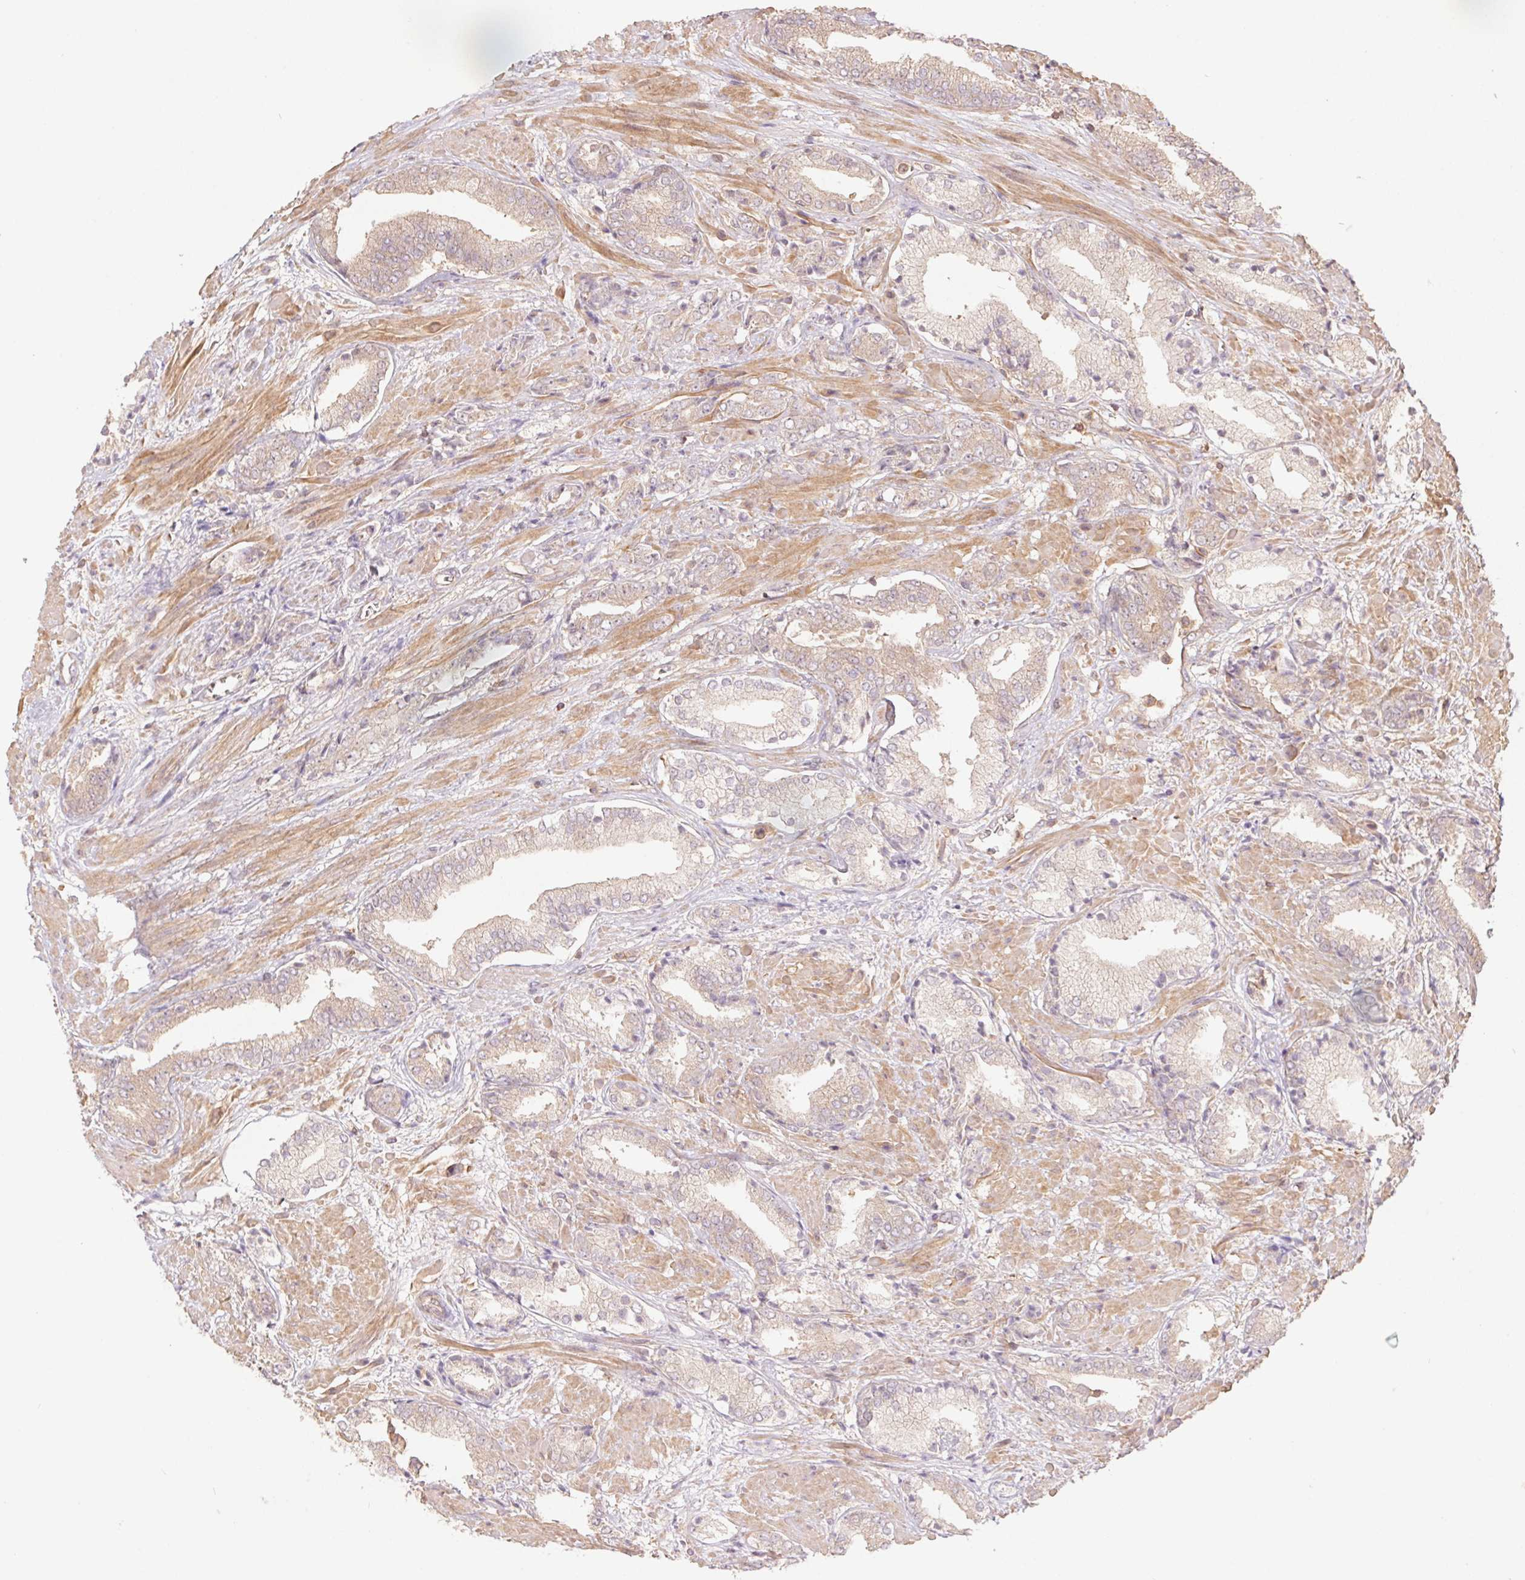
{"staining": {"intensity": "weak", "quantity": "25%-75%", "location": "cytoplasmic/membranous"}, "tissue": "prostate cancer", "cell_type": "Tumor cells", "image_type": "cancer", "snomed": [{"axis": "morphology", "description": "Adenocarcinoma, High grade"}, {"axis": "topography", "description": "Prostate"}], "caption": "The photomicrograph demonstrates a brown stain indicating the presence of a protein in the cytoplasmic/membranous of tumor cells in prostate adenocarcinoma (high-grade).", "gene": "TUBA3D", "patient": {"sex": "male", "age": 56}}